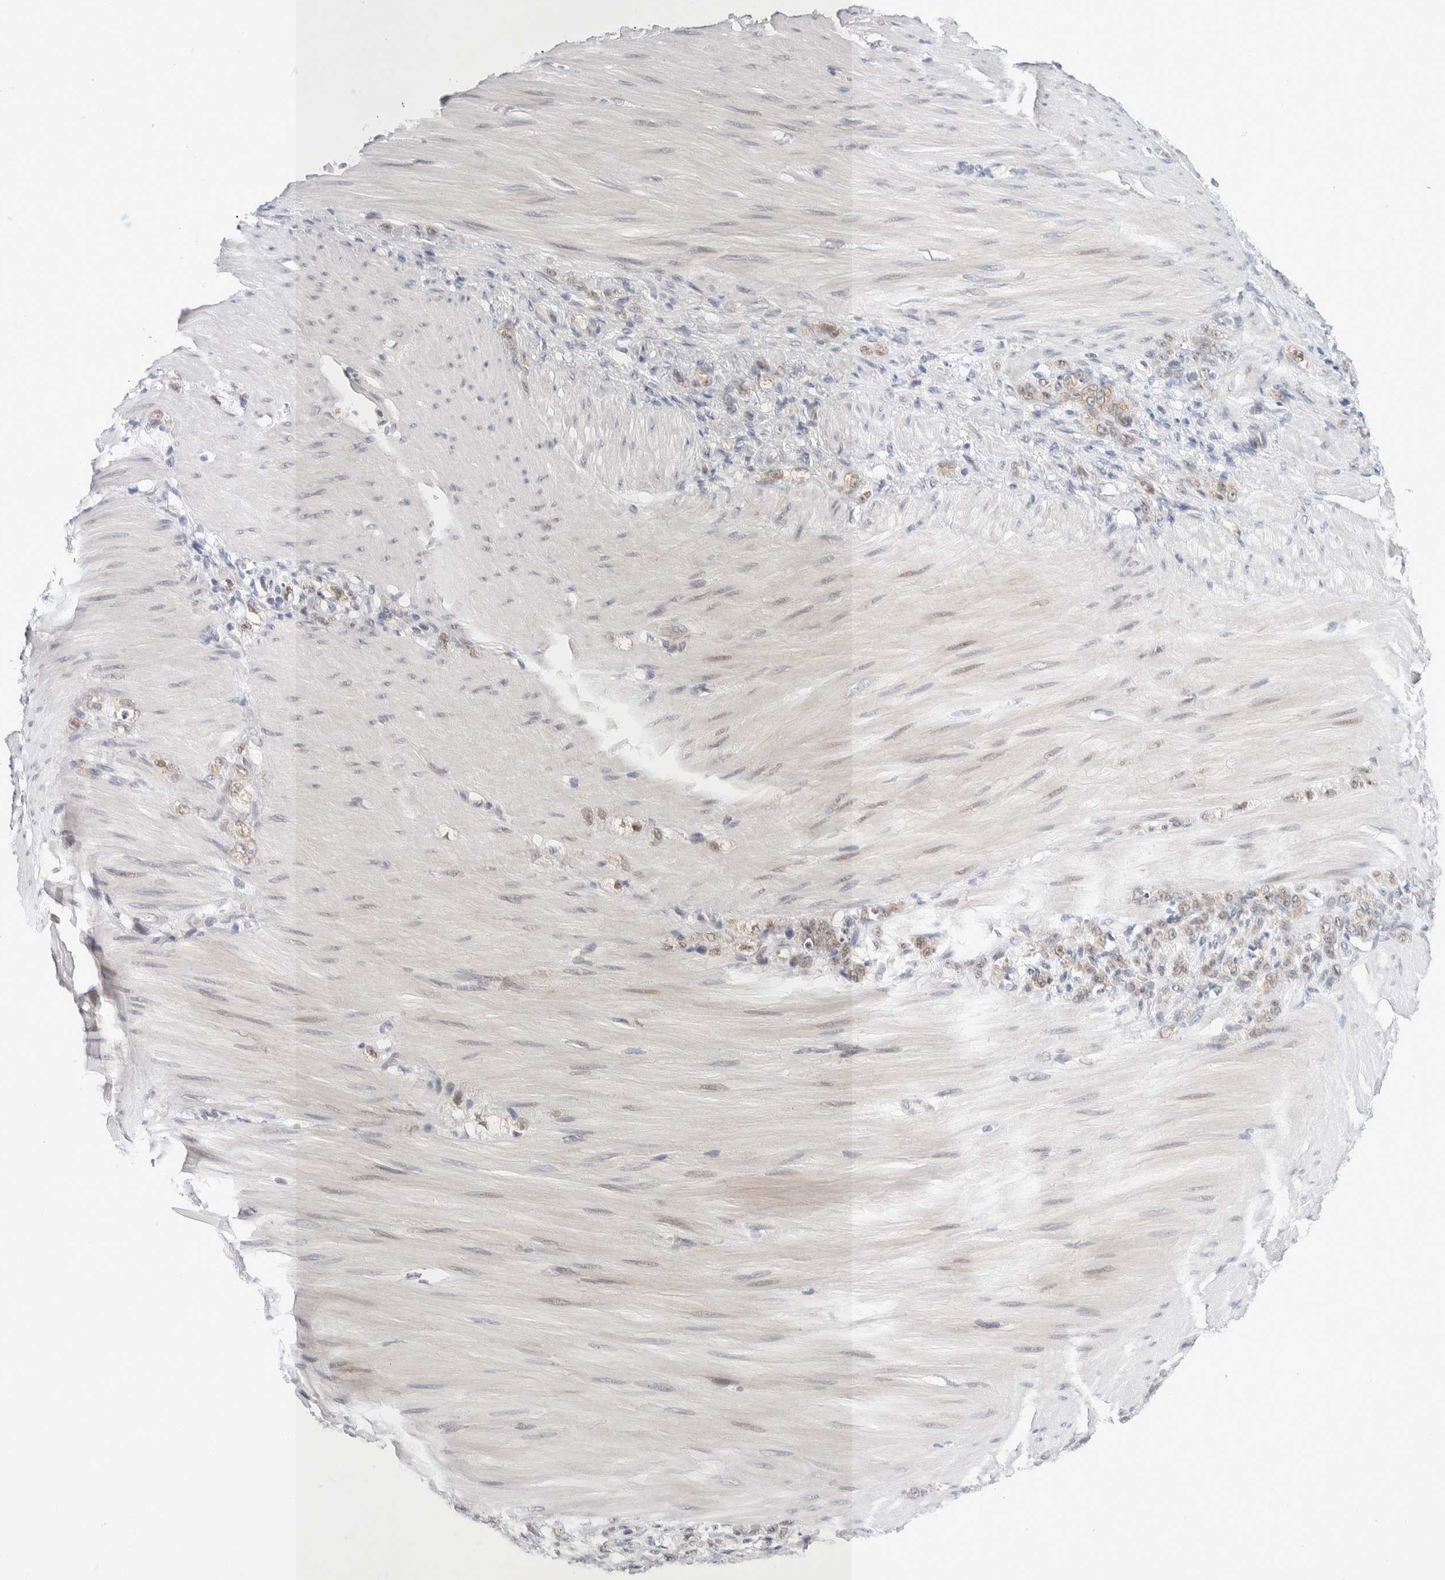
{"staining": {"intensity": "weak", "quantity": "25%-75%", "location": "cytoplasmic/membranous"}, "tissue": "stomach cancer", "cell_type": "Tumor cells", "image_type": "cancer", "snomed": [{"axis": "morphology", "description": "Normal tissue, NOS"}, {"axis": "morphology", "description": "Adenocarcinoma, NOS"}, {"axis": "topography", "description": "Stomach"}], "caption": "An immunohistochemistry photomicrograph of neoplastic tissue is shown. Protein staining in brown labels weak cytoplasmic/membranous positivity in adenocarcinoma (stomach) within tumor cells. (DAB (3,3'-diaminobenzidine) IHC with brightfield microscopy, high magnification).", "gene": "CRAT", "patient": {"sex": "male", "age": 82}}